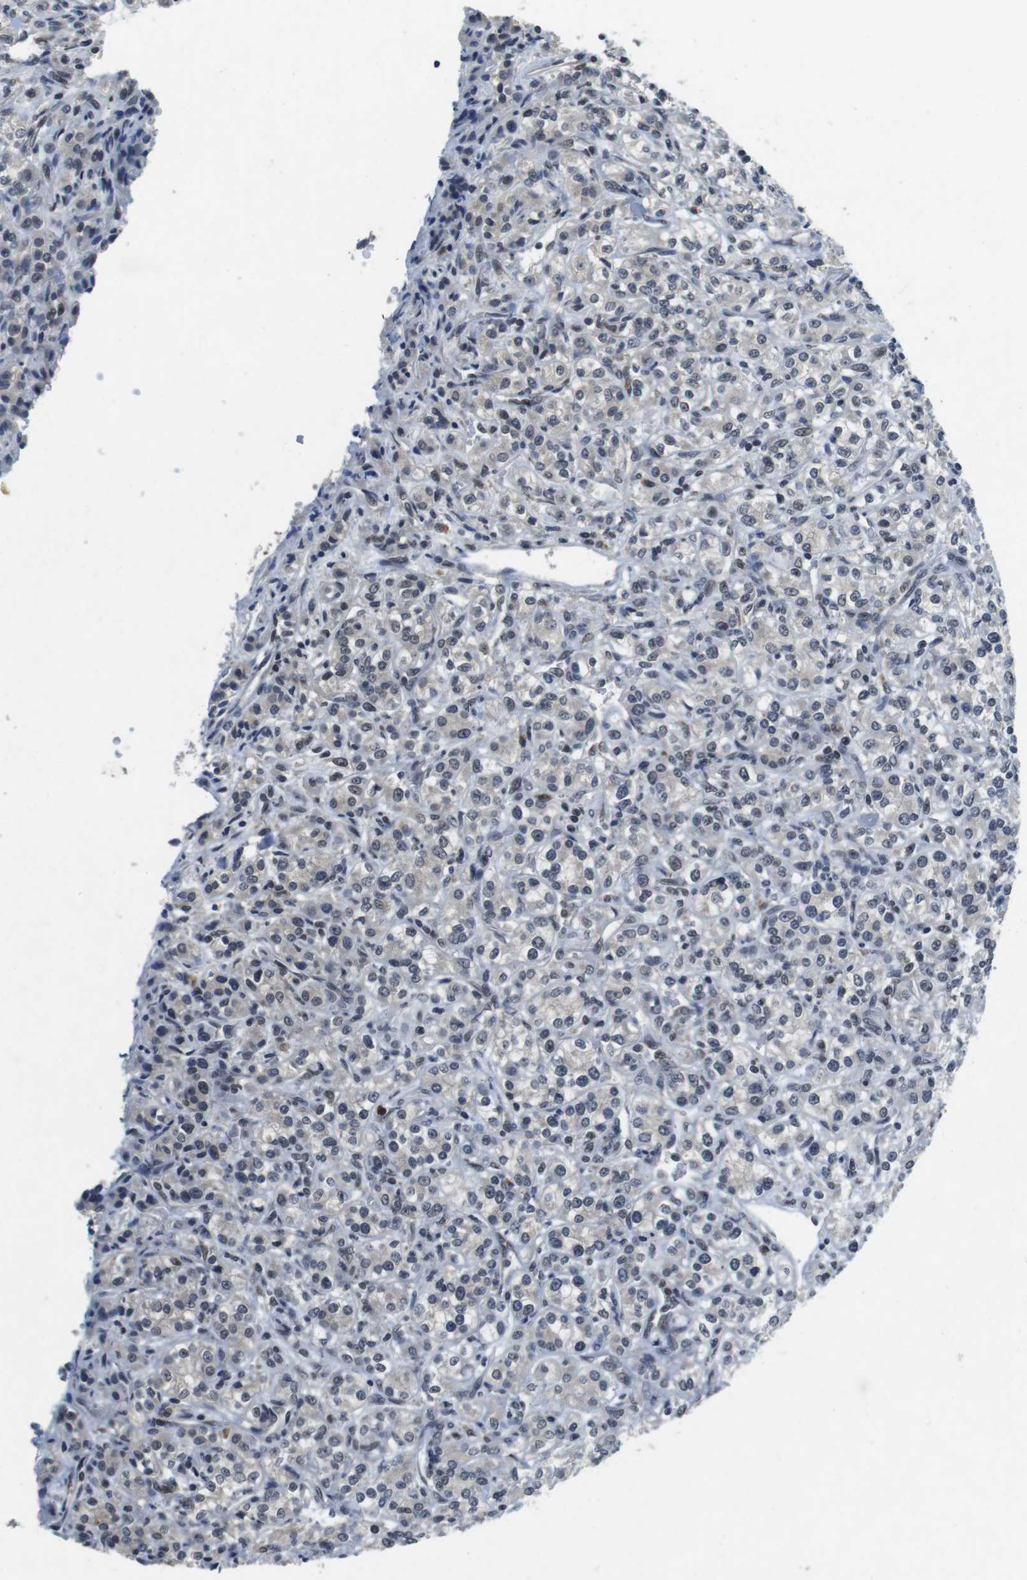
{"staining": {"intensity": "weak", "quantity": "<25%", "location": "nuclear"}, "tissue": "renal cancer", "cell_type": "Tumor cells", "image_type": "cancer", "snomed": [{"axis": "morphology", "description": "Adenocarcinoma, NOS"}, {"axis": "topography", "description": "Kidney"}], "caption": "Tumor cells are negative for brown protein staining in renal adenocarcinoma.", "gene": "USP7", "patient": {"sex": "male", "age": 77}}